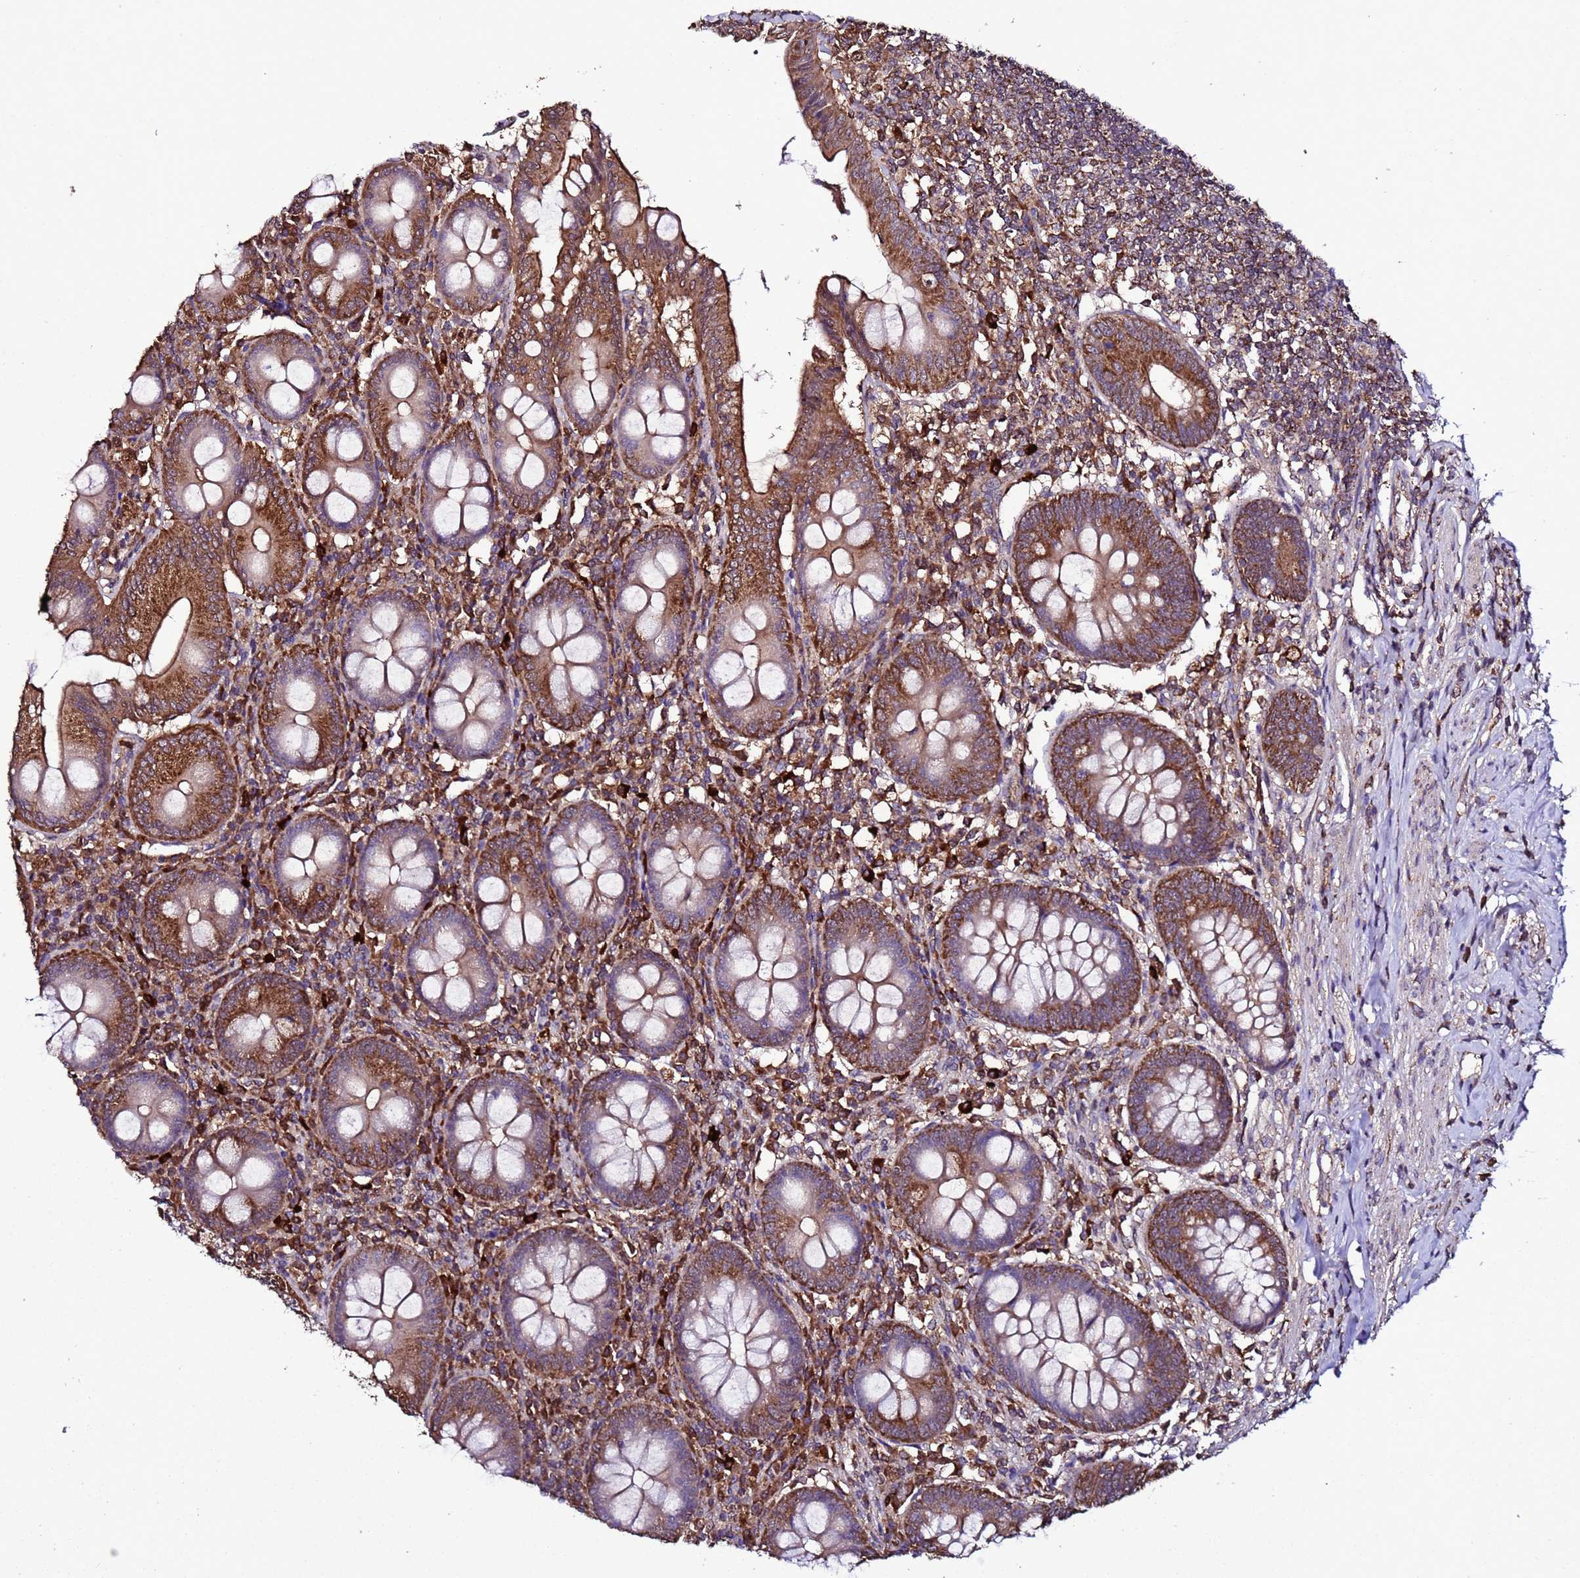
{"staining": {"intensity": "strong", "quantity": ">75%", "location": "cytoplasmic/membranous"}, "tissue": "appendix", "cell_type": "Glandular cells", "image_type": "normal", "snomed": [{"axis": "morphology", "description": "Normal tissue, NOS"}, {"axis": "topography", "description": "Appendix"}], "caption": "Appendix was stained to show a protein in brown. There is high levels of strong cytoplasmic/membranous expression in about >75% of glandular cells.", "gene": "HSPBAP1", "patient": {"sex": "female", "age": 54}}